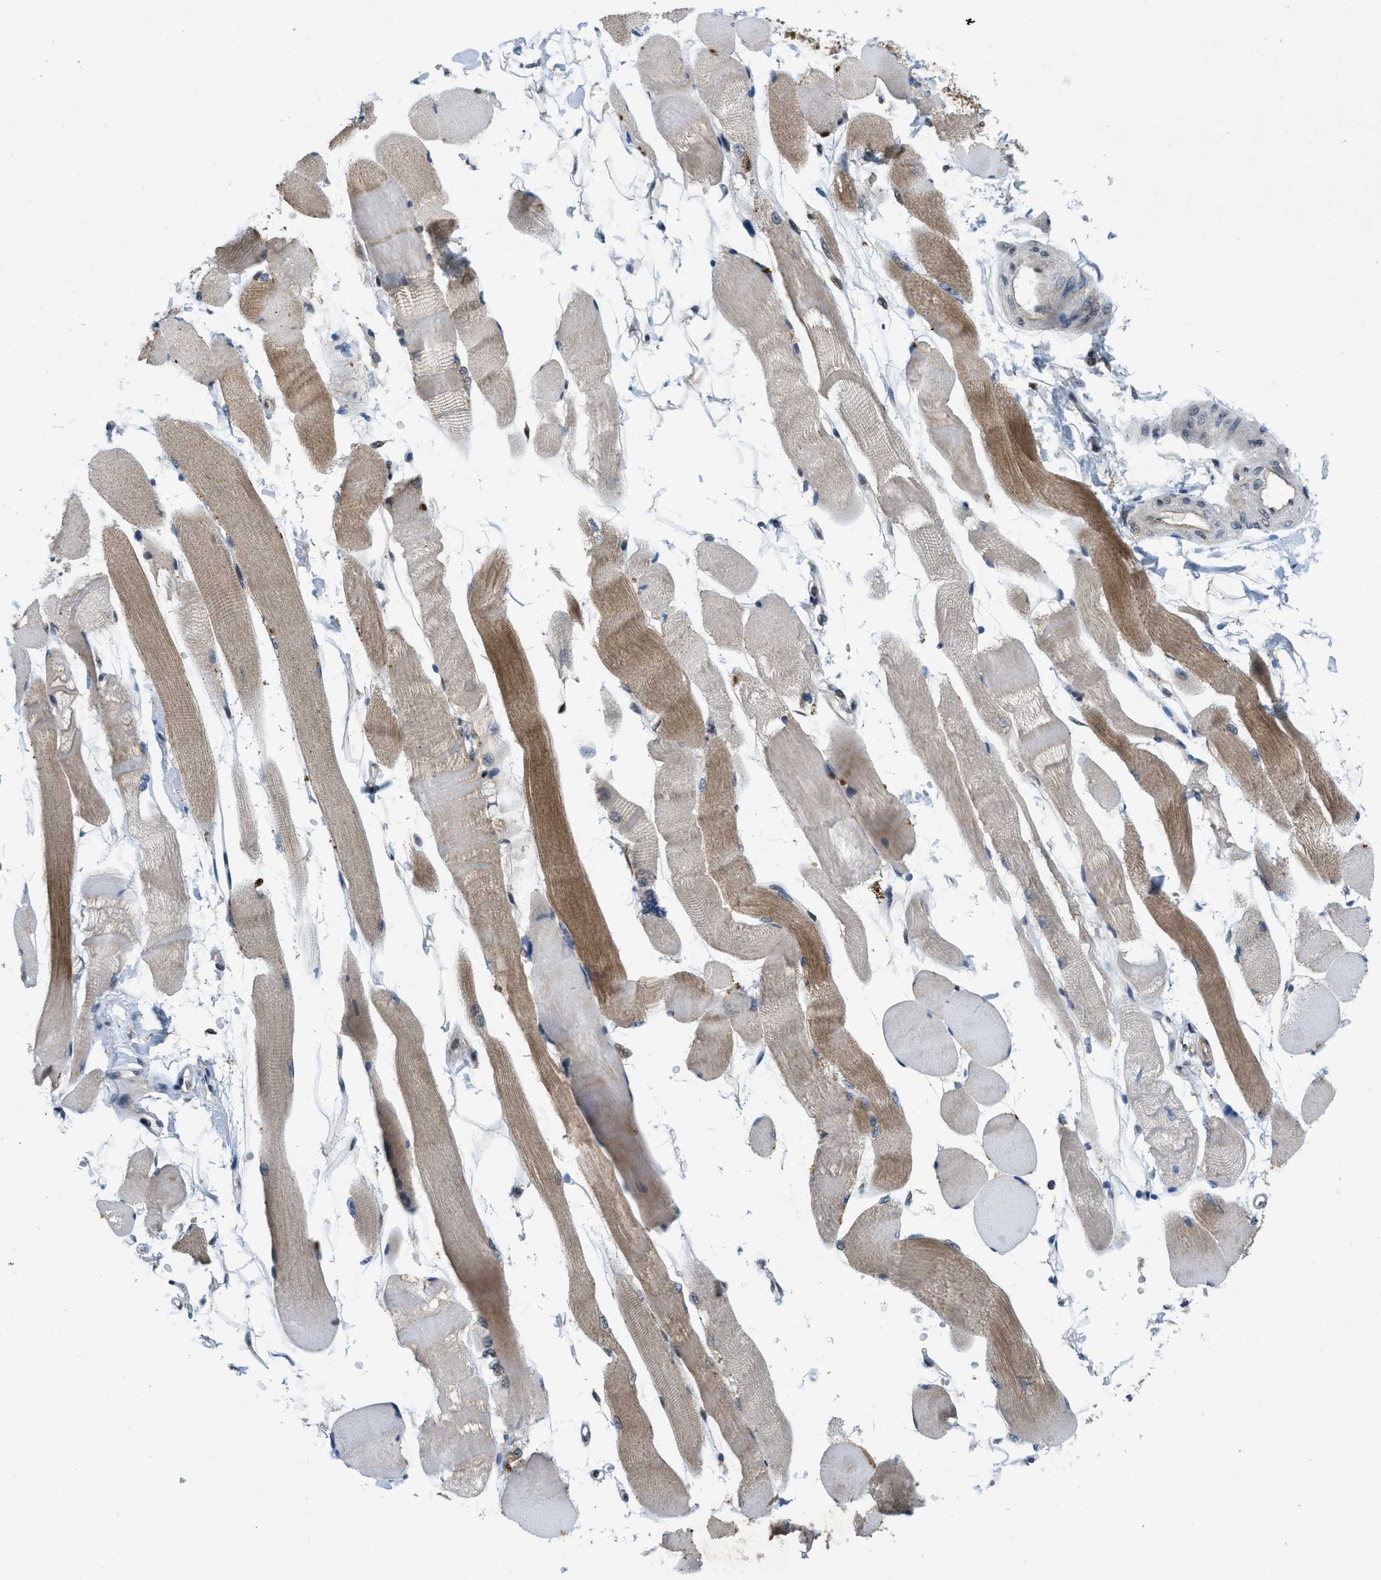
{"staining": {"intensity": "moderate", "quantity": "25%-75%", "location": "cytoplasmic/membranous"}, "tissue": "skeletal muscle", "cell_type": "Myocytes", "image_type": "normal", "snomed": [{"axis": "morphology", "description": "Normal tissue, NOS"}, {"axis": "topography", "description": "Skeletal muscle"}, {"axis": "topography", "description": "Peripheral nerve tissue"}], "caption": "Skeletal muscle stained for a protein demonstrates moderate cytoplasmic/membranous positivity in myocytes. (Stains: DAB (3,3'-diaminobenzidine) in brown, nuclei in blue, Microscopy: brightfield microscopy at high magnification).", "gene": "IFNLR1", "patient": {"sex": "female", "age": 84}}